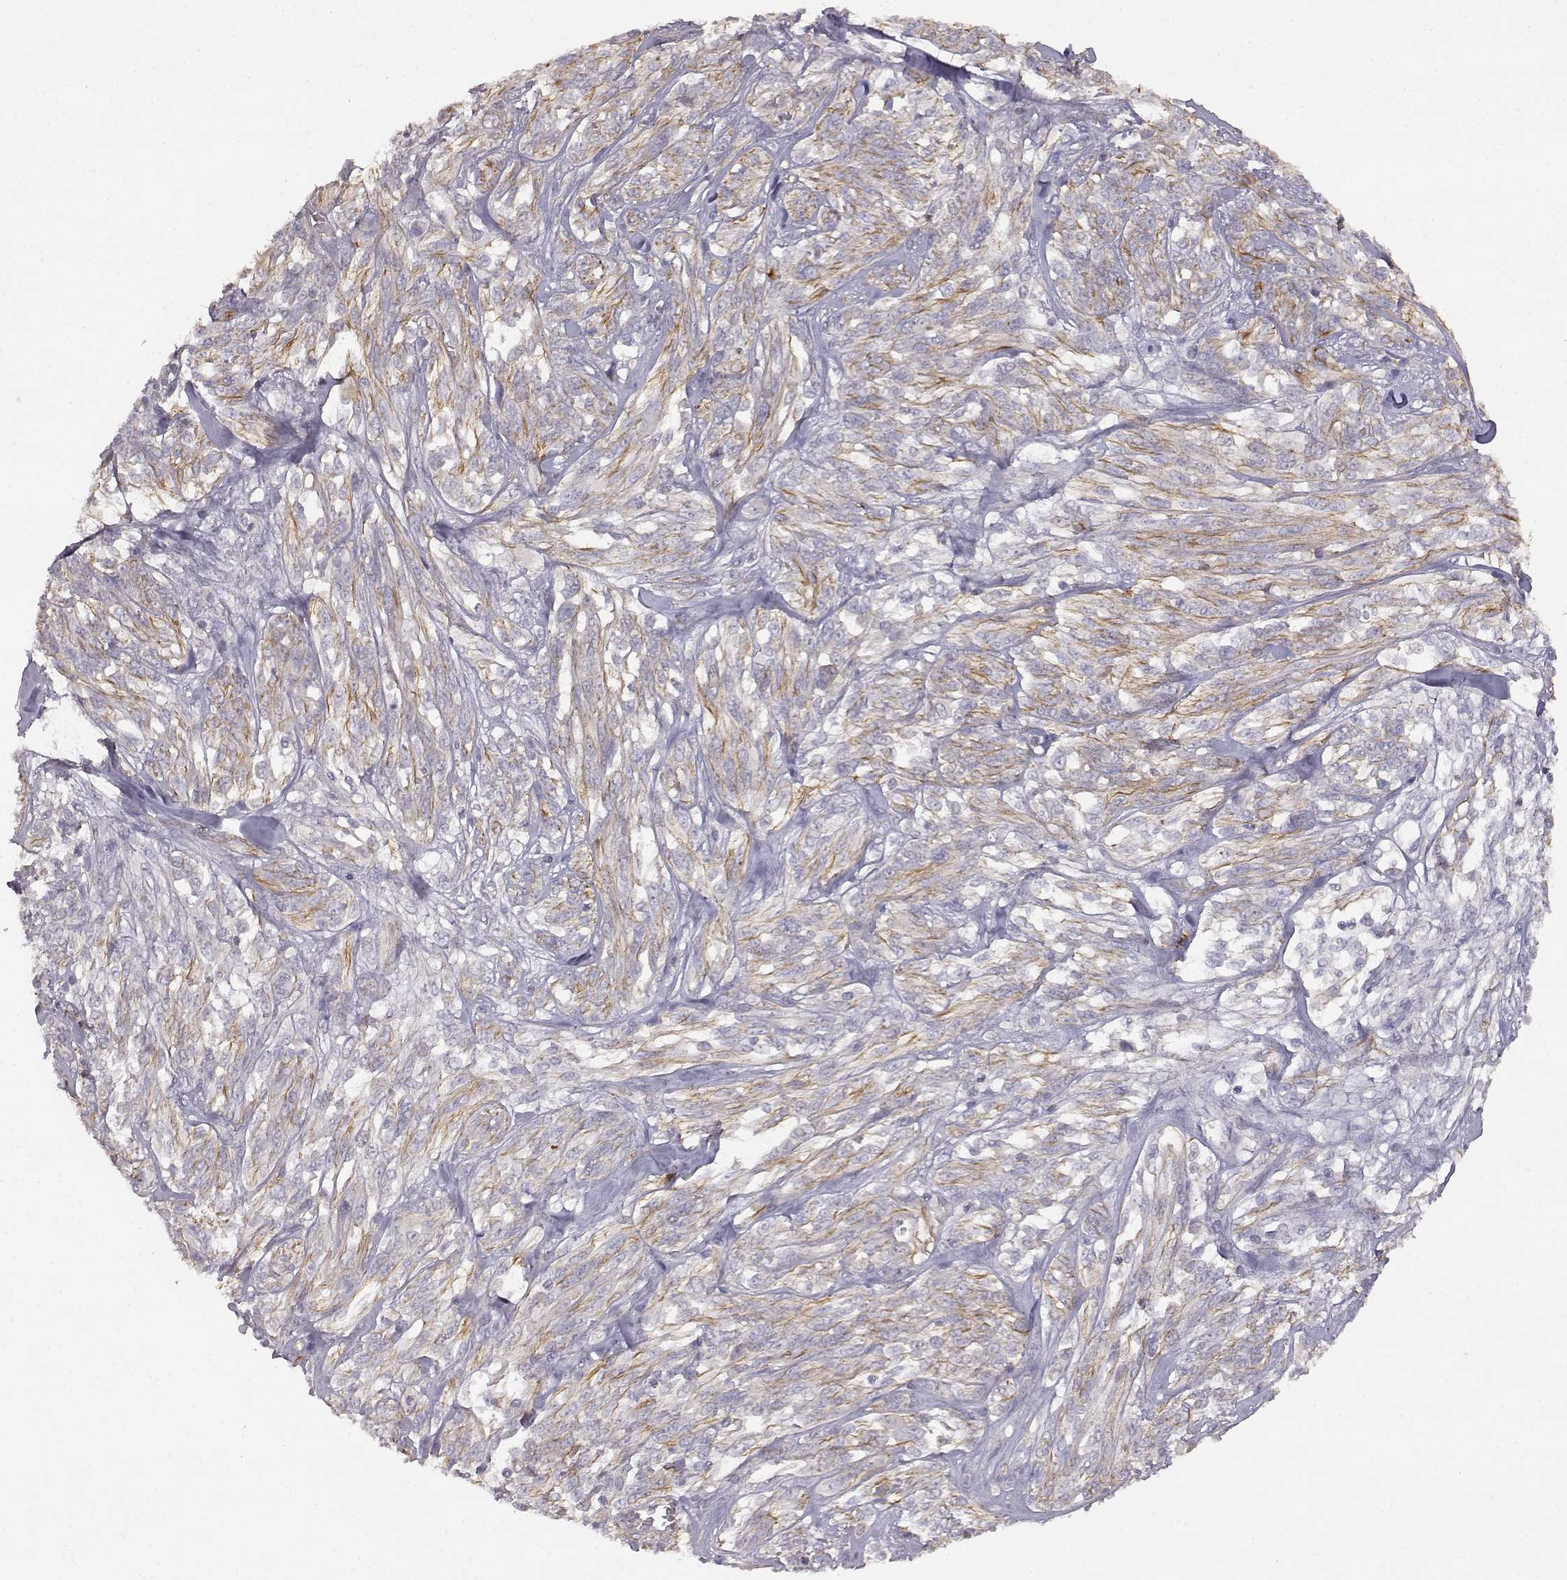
{"staining": {"intensity": "weak", "quantity": "<25%", "location": "cytoplasmic/membranous"}, "tissue": "melanoma", "cell_type": "Tumor cells", "image_type": "cancer", "snomed": [{"axis": "morphology", "description": "Malignant melanoma, NOS"}, {"axis": "topography", "description": "Skin"}], "caption": "The histopathology image reveals no significant positivity in tumor cells of melanoma. (Stains: DAB IHC with hematoxylin counter stain, Microscopy: brightfield microscopy at high magnification).", "gene": "DDC", "patient": {"sex": "female", "age": 91}}